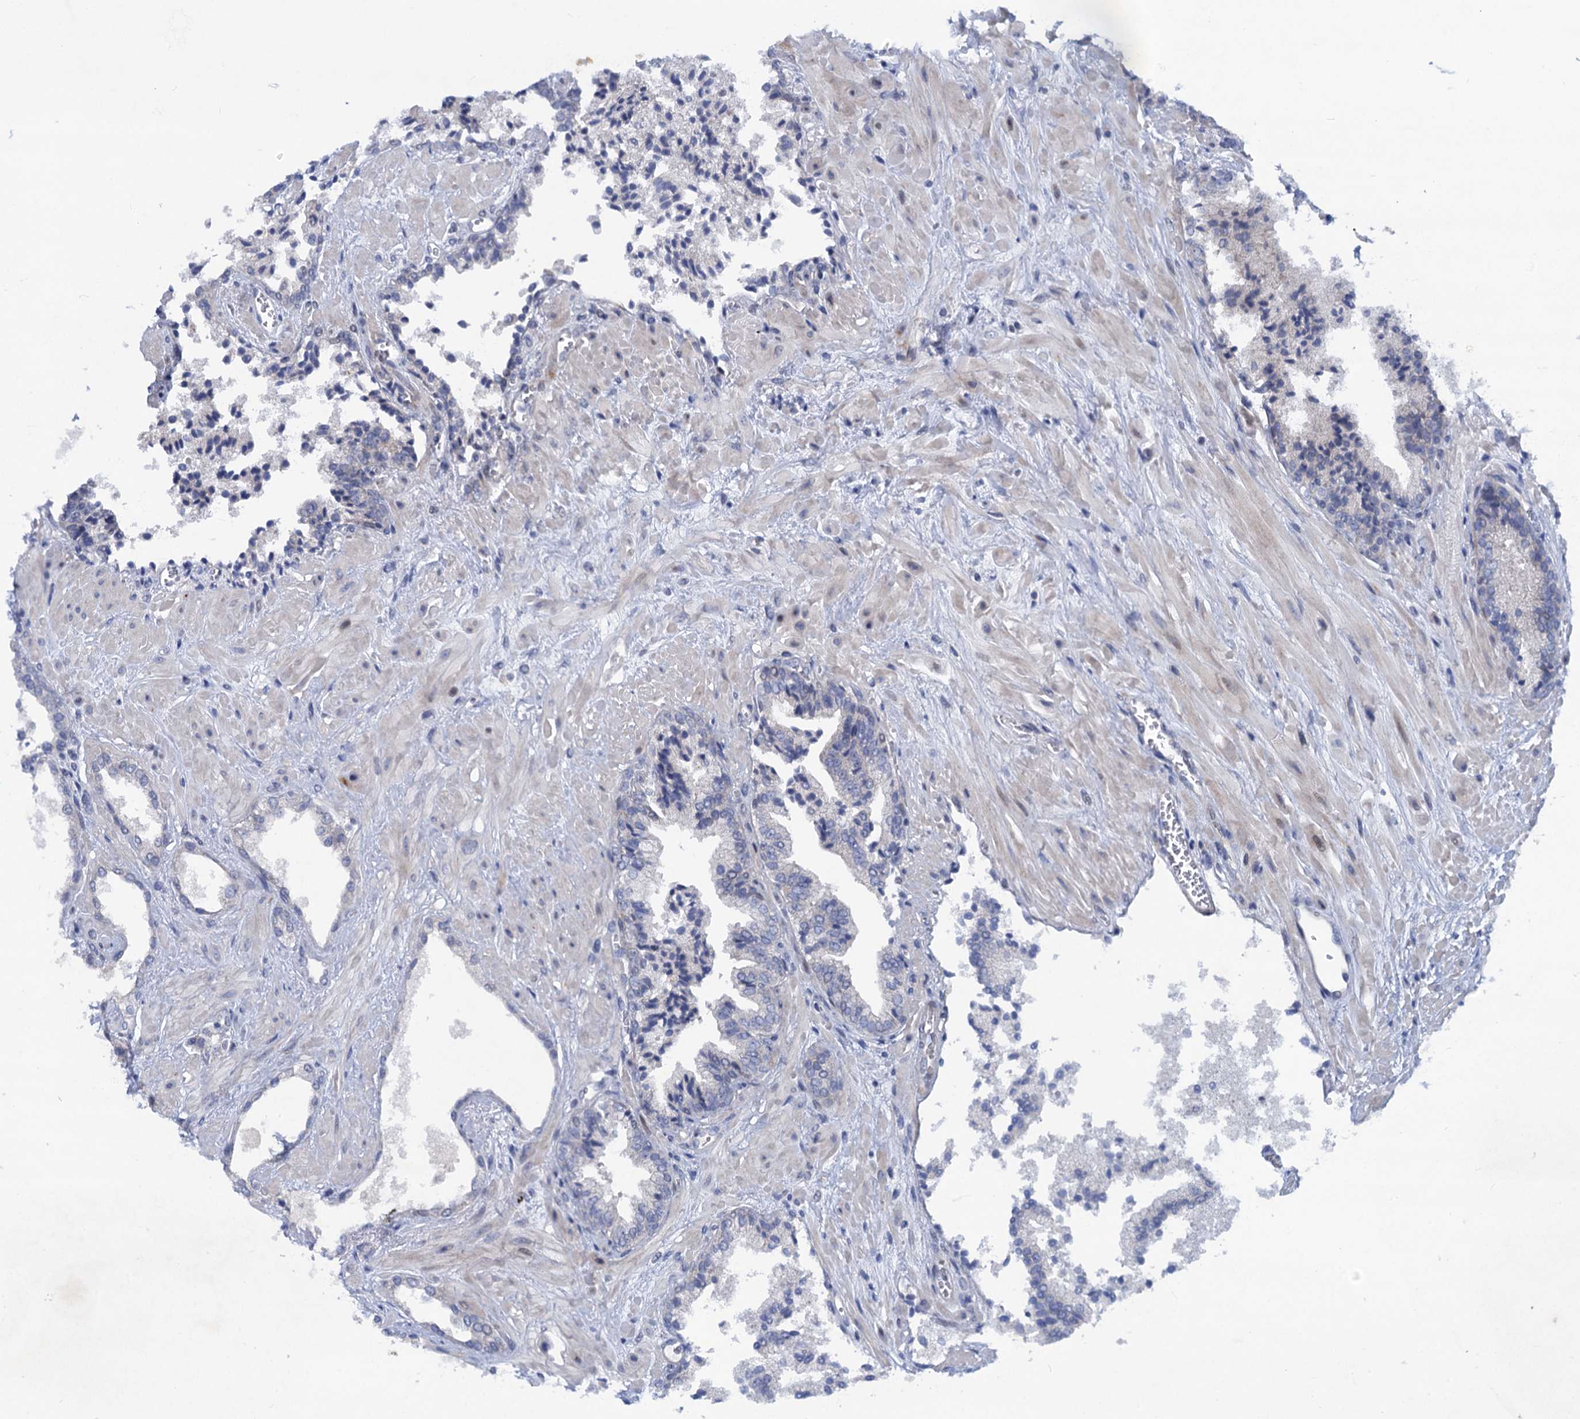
{"staining": {"intensity": "negative", "quantity": "none", "location": "none"}, "tissue": "prostate cancer", "cell_type": "Tumor cells", "image_type": "cancer", "snomed": [{"axis": "morphology", "description": "Adenocarcinoma, High grade"}, {"axis": "topography", "description": "Prostate"}], "caption": "Immunohistochemical staining of human prostate cancer (high-grade adenocarcinoma) shows no significant staining in tumor cells.", "gene": "QPCTL", "patient": {"sex": "male", "age": 71}}